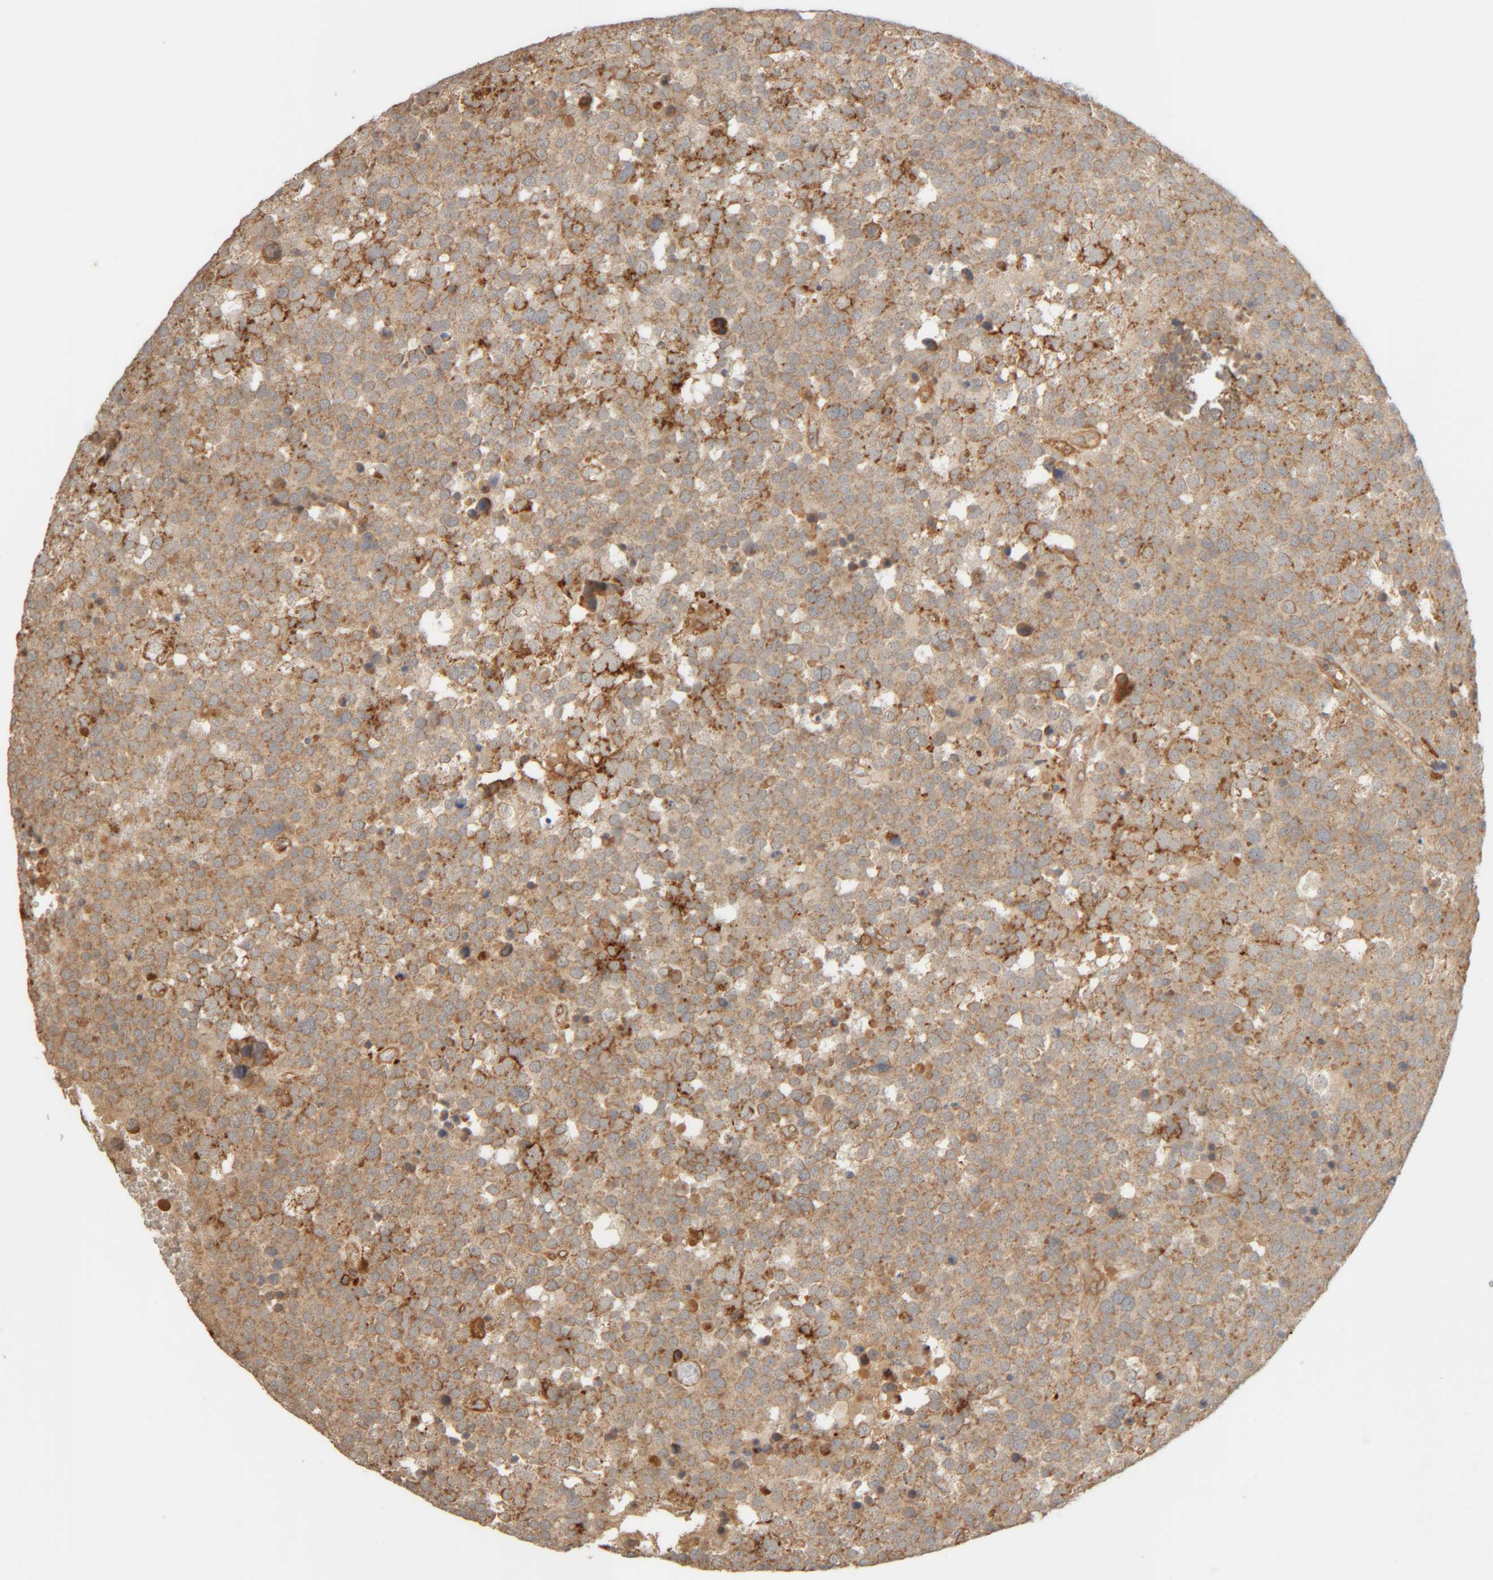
{"staining": {"intensity": "moderate", "quantity": "25%-75%", "location": "cytoplasmic/membranous"}, "tissue": "testis cancer", "cell_type": "Tumor cells", "image_type": "cancer", "snomed": [{"axis": "morphology", "description": "Seminoma, NOS"}, {"axis": "topography", "description": "Testis"}], "caption": "There is medium levels of moderate cytoplasmic/membranous staining in tumor cells of testis seminoma, as demonstrated by immunohistochemical staining (brown color).", "gene": "TMEM192", "patient": {"sex": "male", "age": 71}}